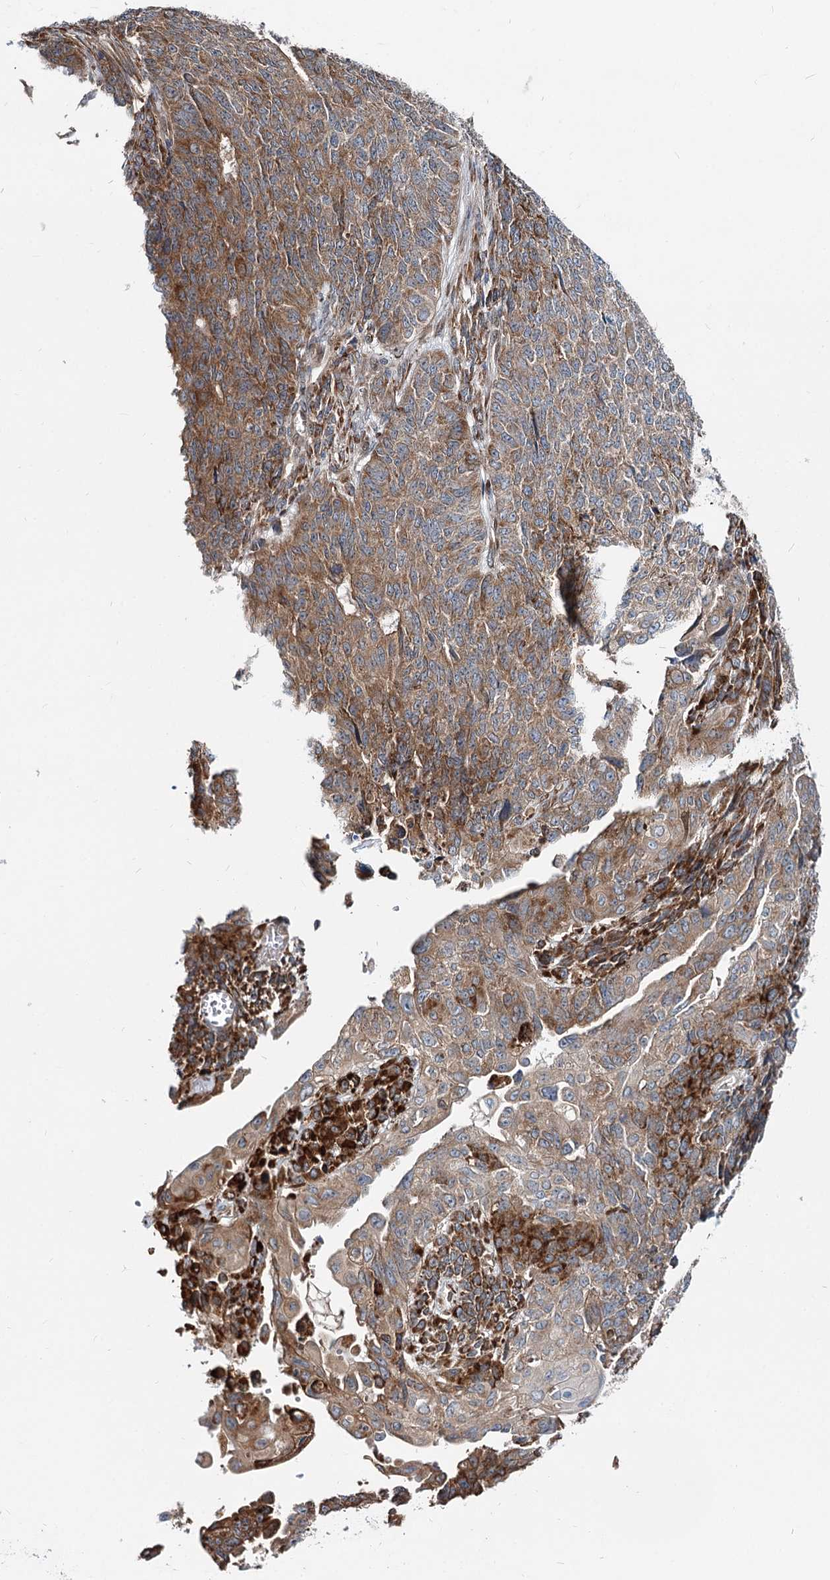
{"staining": {"intensity": "moderate", "quantity": ">75%", "location": "cytoplasmic/membranous"}, "tissue": "endometrial cancer", "cell_type": "Tumor cells", "image_type": "cancer", "snomed": [{"axis": "morphology", "description": "Adenocarcinoma, NOS"}, {"axis": "topography", "description": "Endometrium"}], "caption": "A histopathology image of human endometrial adenocarcinoma stained for a protein demonstrates moderate cytoplasmic/membranous brown staining in tumor cells.", "gene": "SPART", "patient": {"sex": "female", "age": 32}}